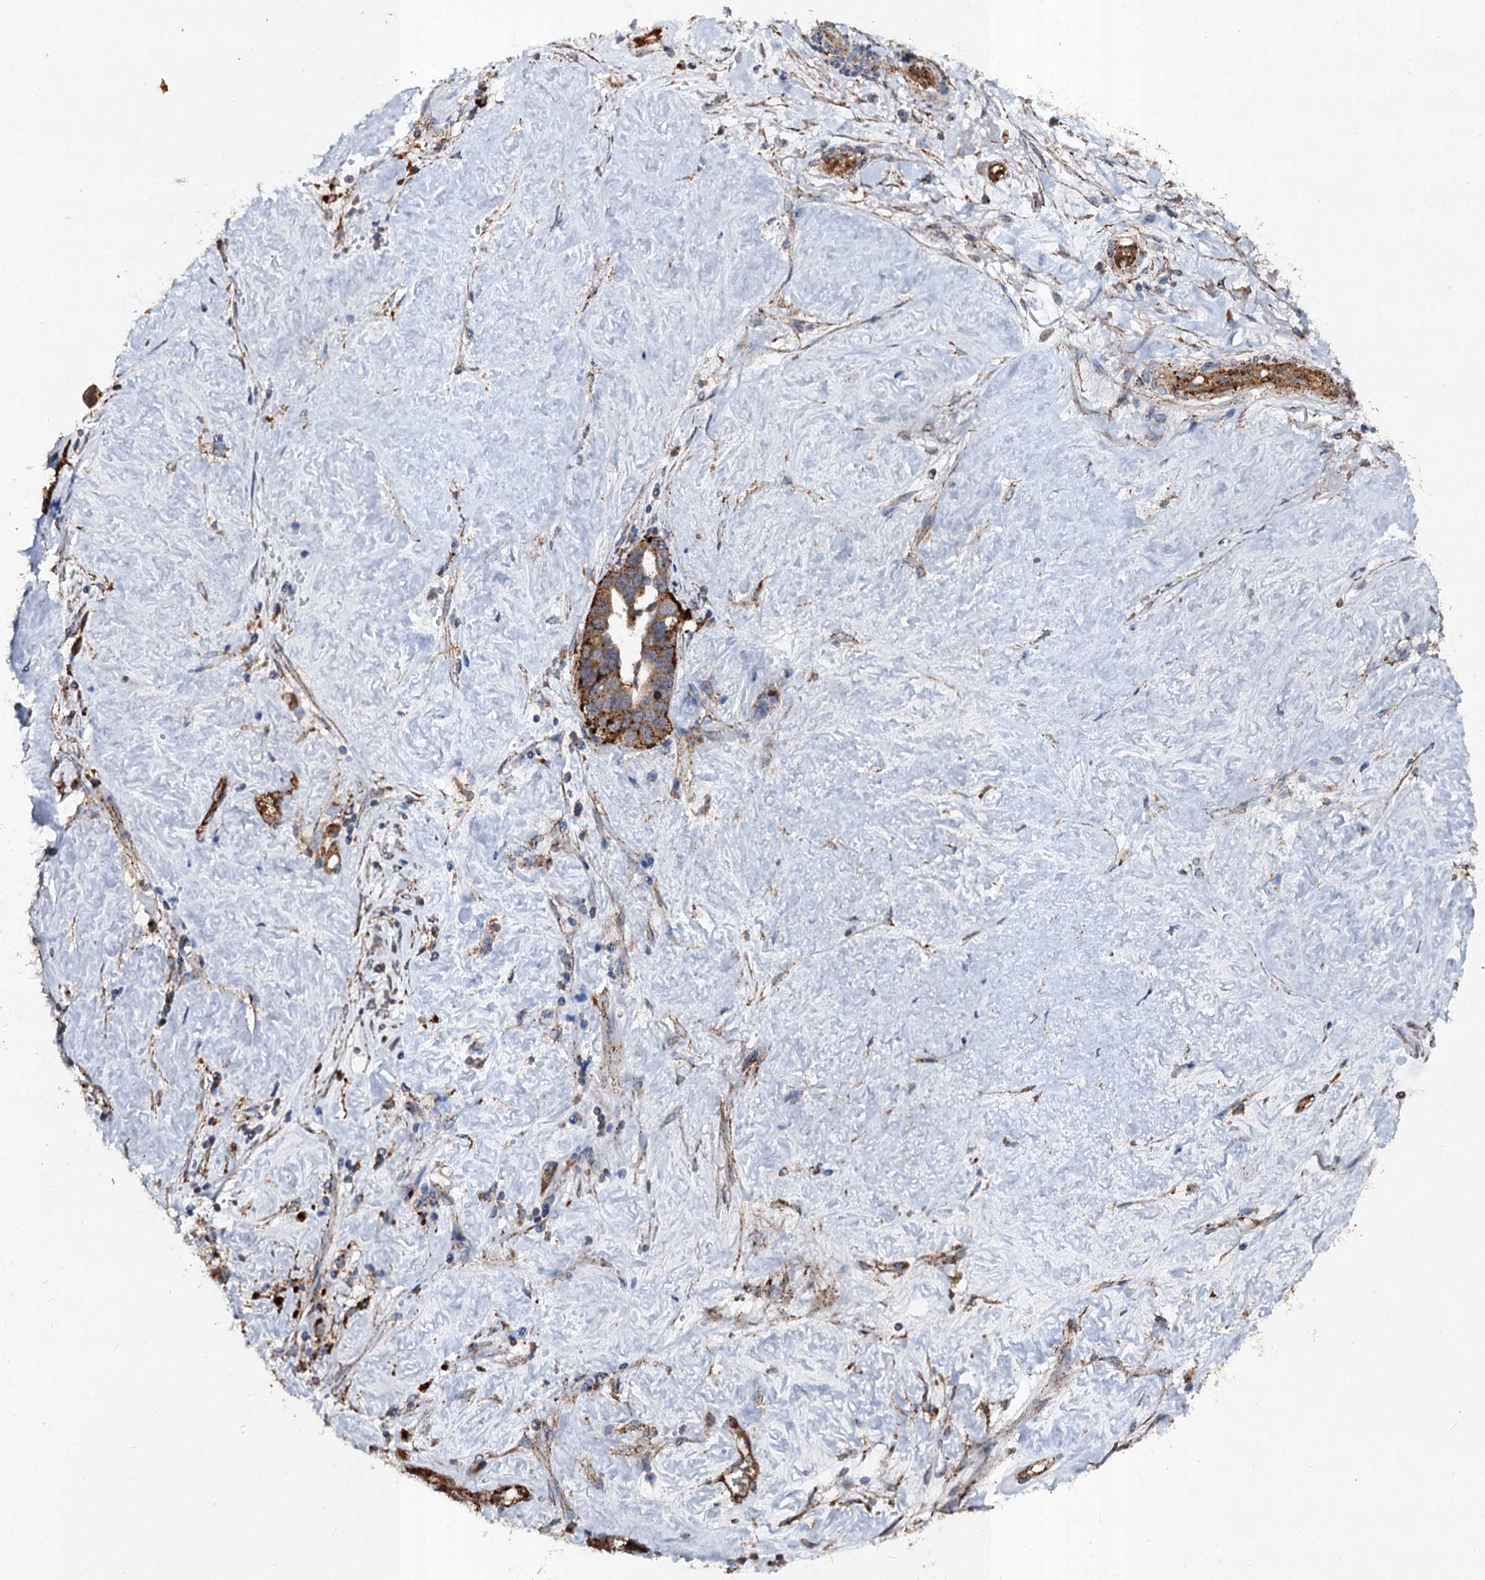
{"staining": {"intensity": "strong", "quantity": ">75%", "location": "cytoplasmic/membranous"}, "tissue": "ovarian cancer", "cell_type": "Tumor cells", "image_type": "cancer", "snomed": [{"axis": "morphology", "description": "Cystadenocarcinoma, serous, NOS"}, {"axis": "topography", "description": "Ovary"}], "caption": "Human ovarian cancer (serous cystadenocarcinoma) stained with a protein marker shows strong staining in tumor cells.", "gene": "GBA1", "patient": {"sex": "female", "age": 54}}